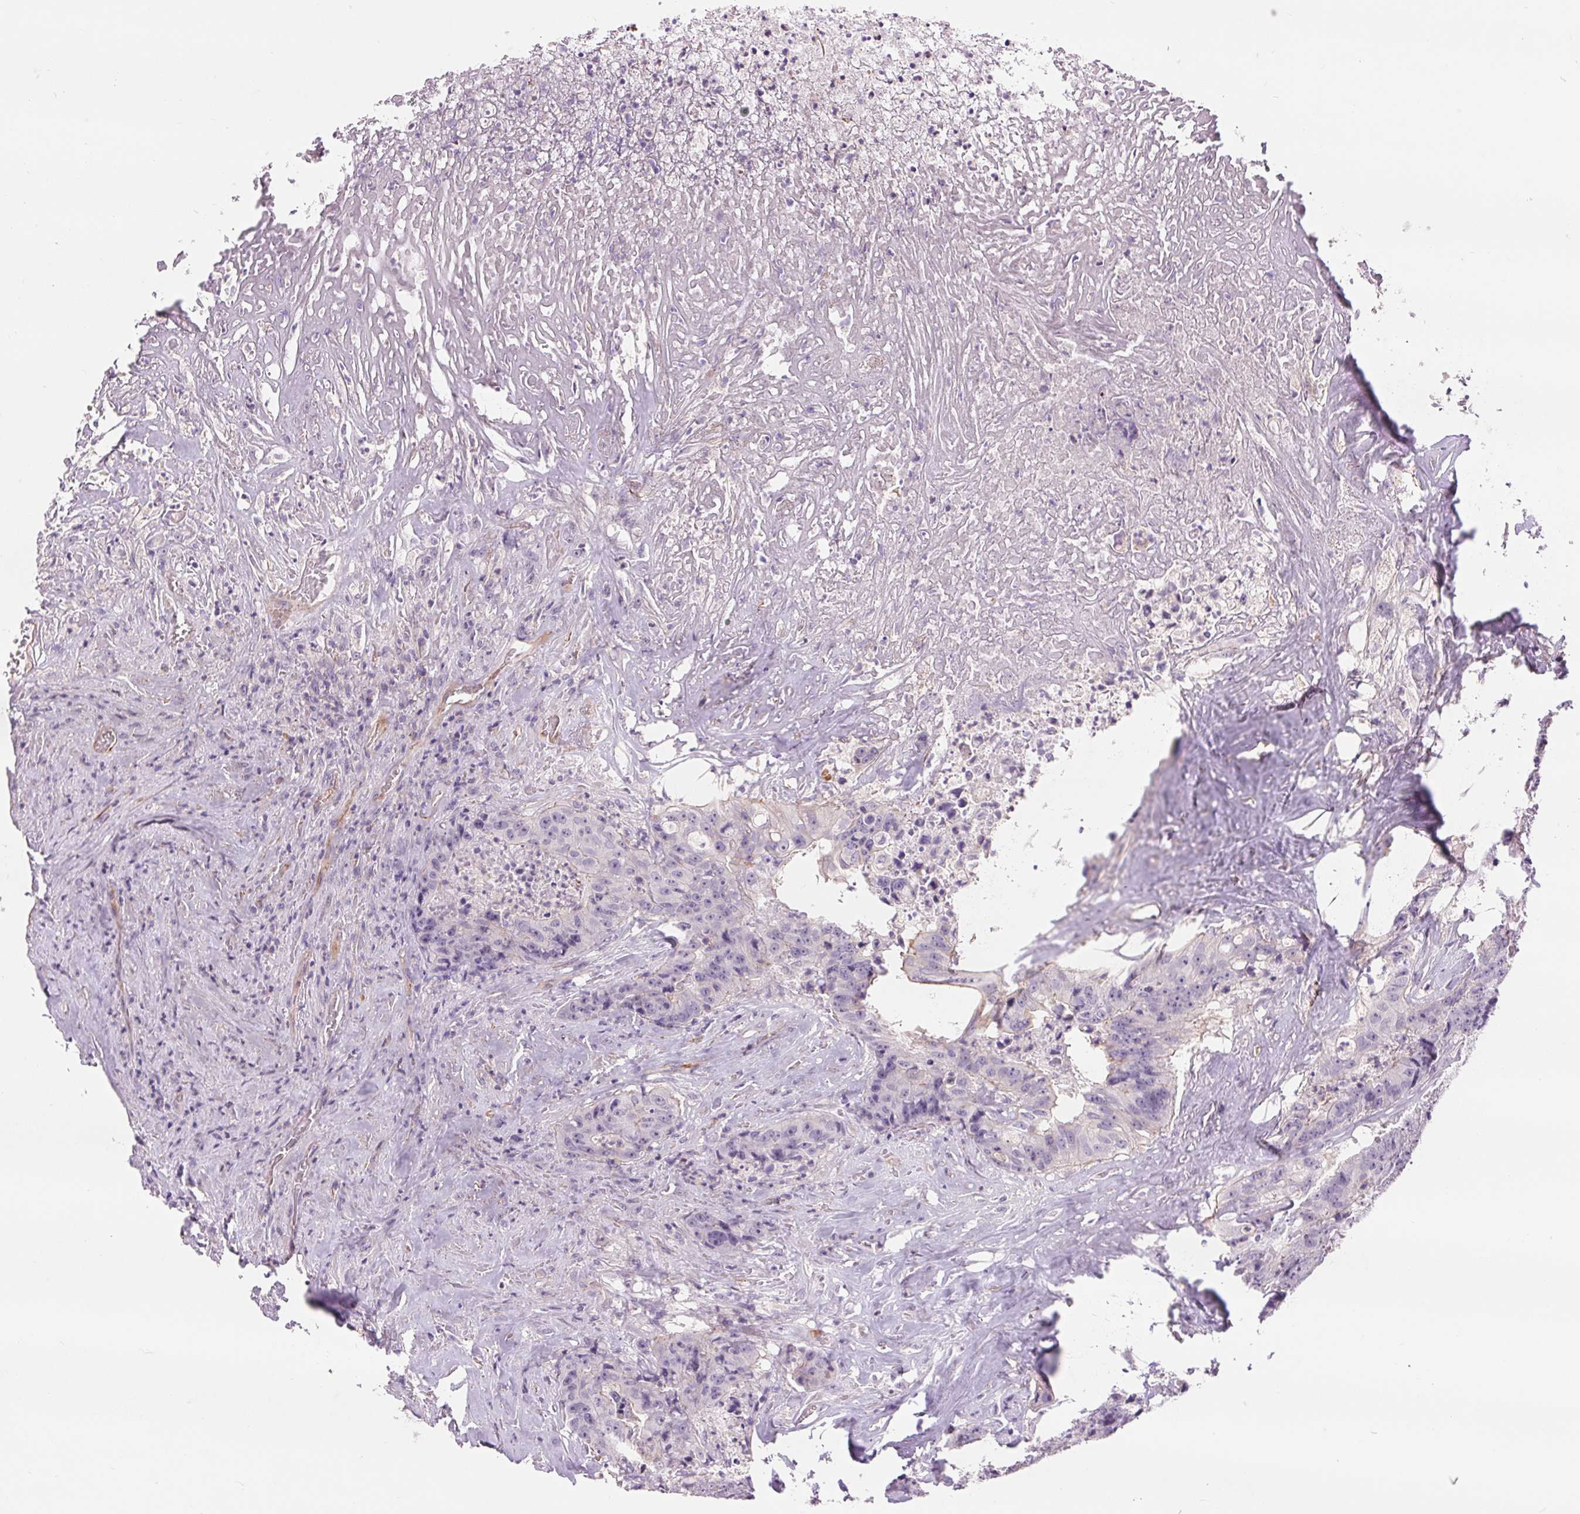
{"staining": {"intensity": "negative", "quantity": "none", "location": "none"}, "tissue": "colorectal cancer", "cell_type": "Tumor cells", "image_type": "cancer", "snomed": [{"axis": "morphology", "description": "Adenocarcinoma, NOS"}, {"axis": "topography", "description": "Rectum"}], "caption": "Human colorectal cancer stained for a protein using immunohistochemistry (IHC) reveals no staining in tumor cells.", "gene": "DIXDC1", "patient": {"sex": "female", "age": 62}}